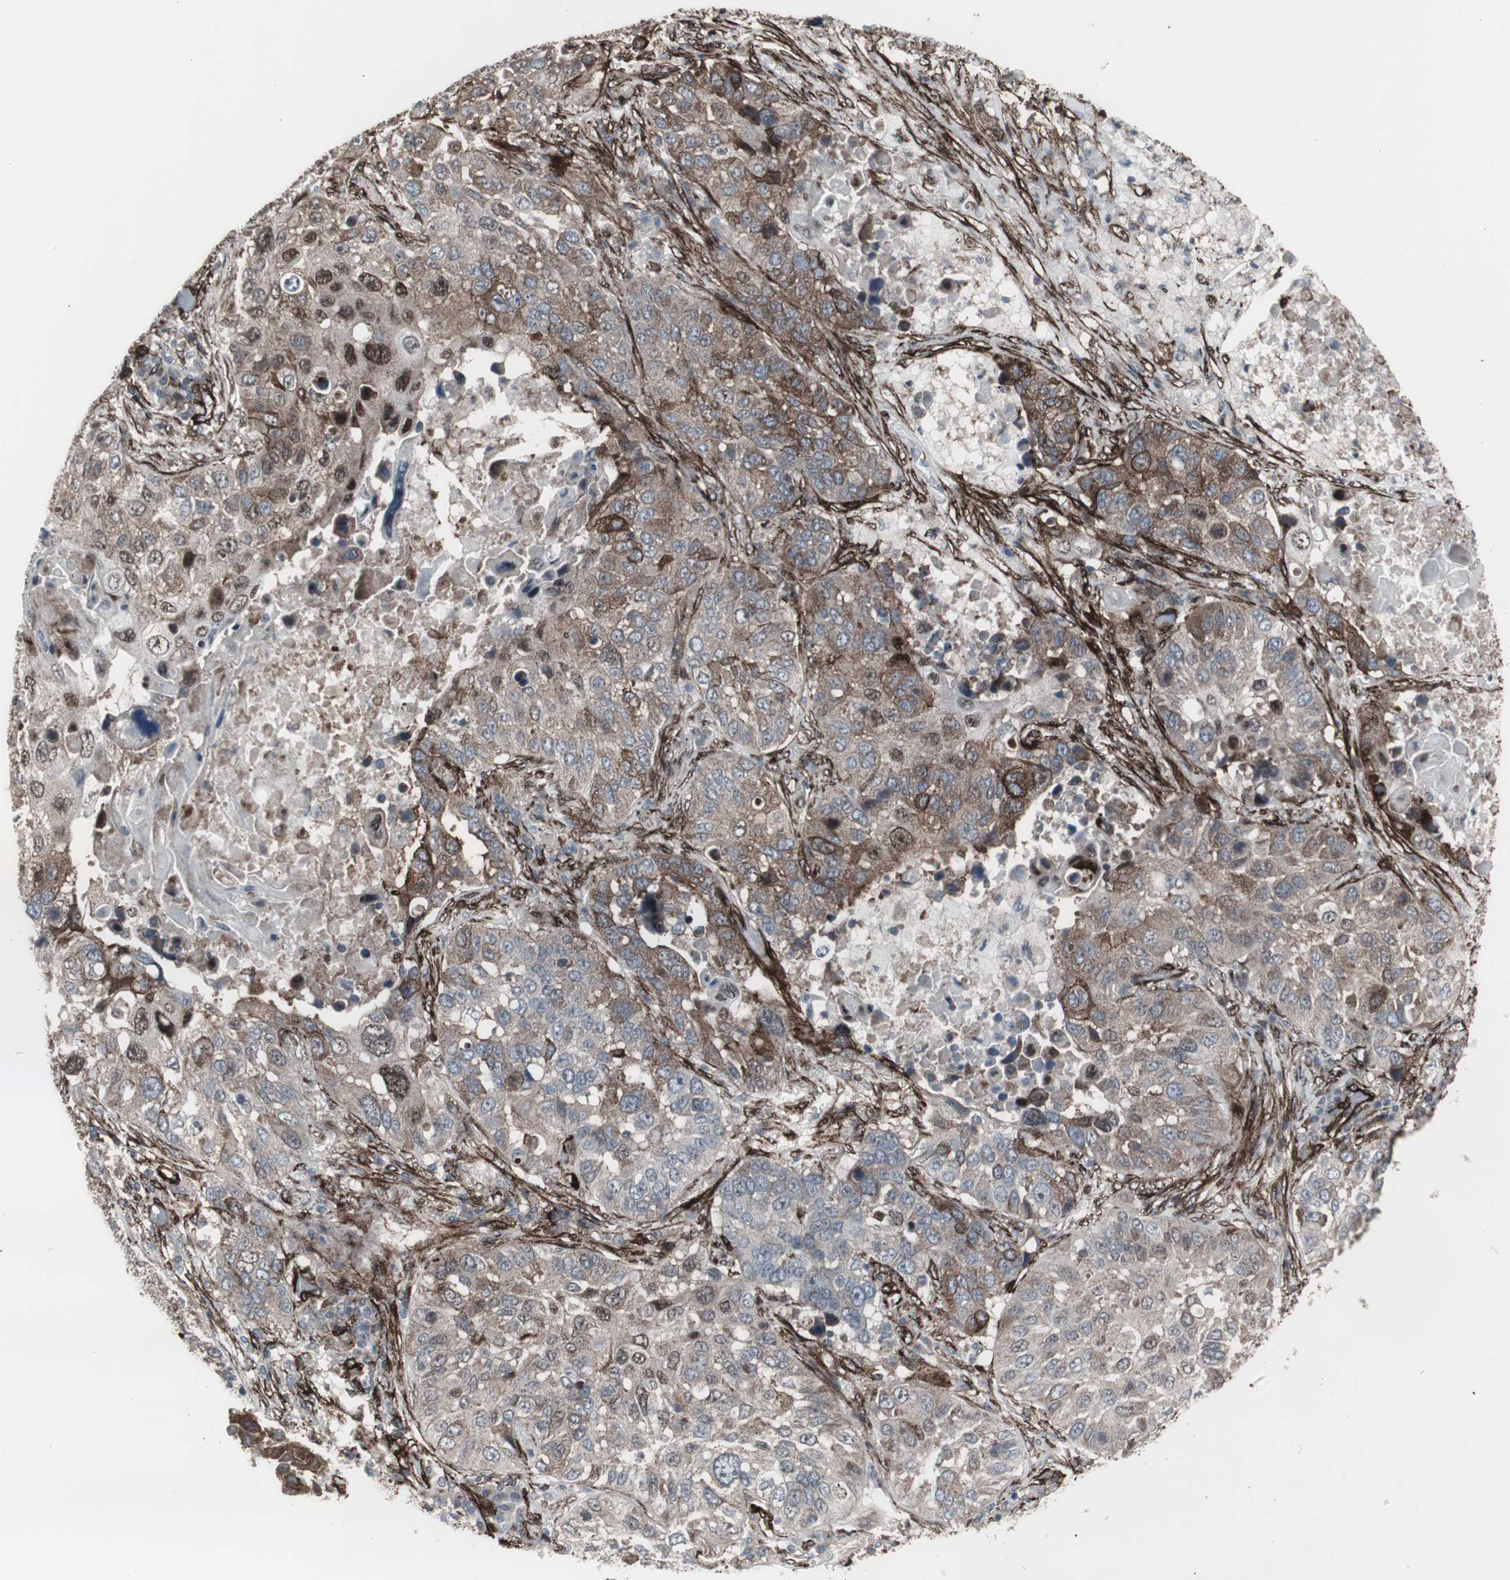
{"staining": {"intensity": "moderate", "quantity": "25%-75%", "location": "cytoplasmic/membranous,nuclear"}, "tissue": "lung cancer", "cell_type": "Tumor cells", "image_type": "cancer", "snomed": [{"axis": "morphology", "description": "Squamous cell carcinoma, NOS"}, {"axis": "topography", "description": "Lung"}], "caption": "Lung cancer (squamous cell carcinoma) was stained to show a protein in brown. There is medium levels of moderate cytoplasmic/membranous and nuclear staining in about 25%-75% of tumor cells. Using DAB (3,3'-diaminobenzidine) (brown) and hematoxylin (blue) stains, captured at high magnification using brightfield microscopy.", "gene": "PDGFA", "patient": {"sex": "male", "age": 57}}